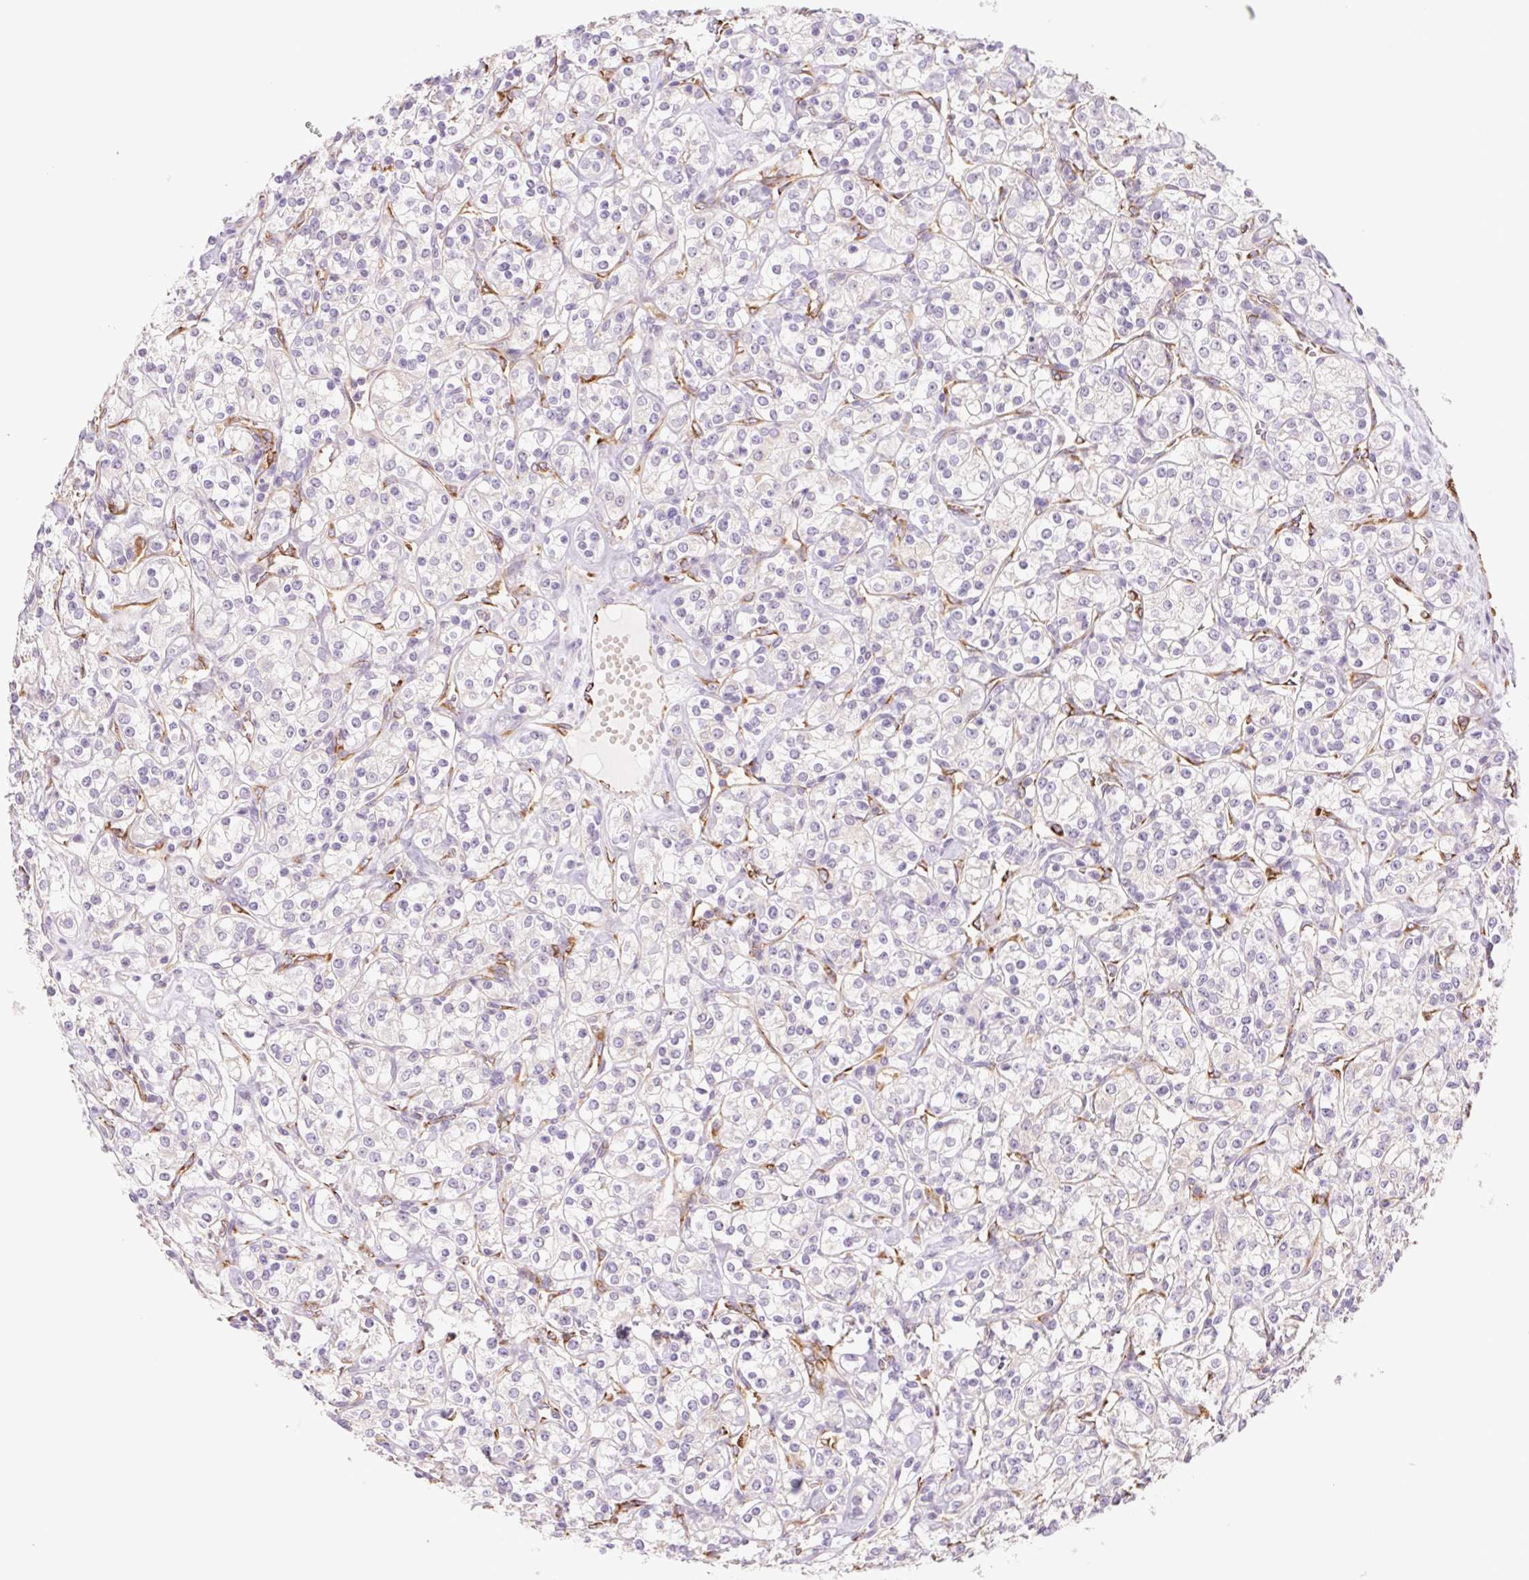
{"staining": {"intensity": "negative", "quantity": "none", "location": "none"}, "tissue": "renal cancer", "cell_type": "Tumor cells", "image_type": "cancer", "snomed": [{"axis": "morphology", "description": "Adenocarcinoma, NOS"}, {"axis": "topography", "description": "Kidney"}], "caption": "The histopathology image shows no staining of tumor cells in renal adenocarcinoma.", "gene": "IGFL3", "patient": {"sex": "male", "age": 77}}